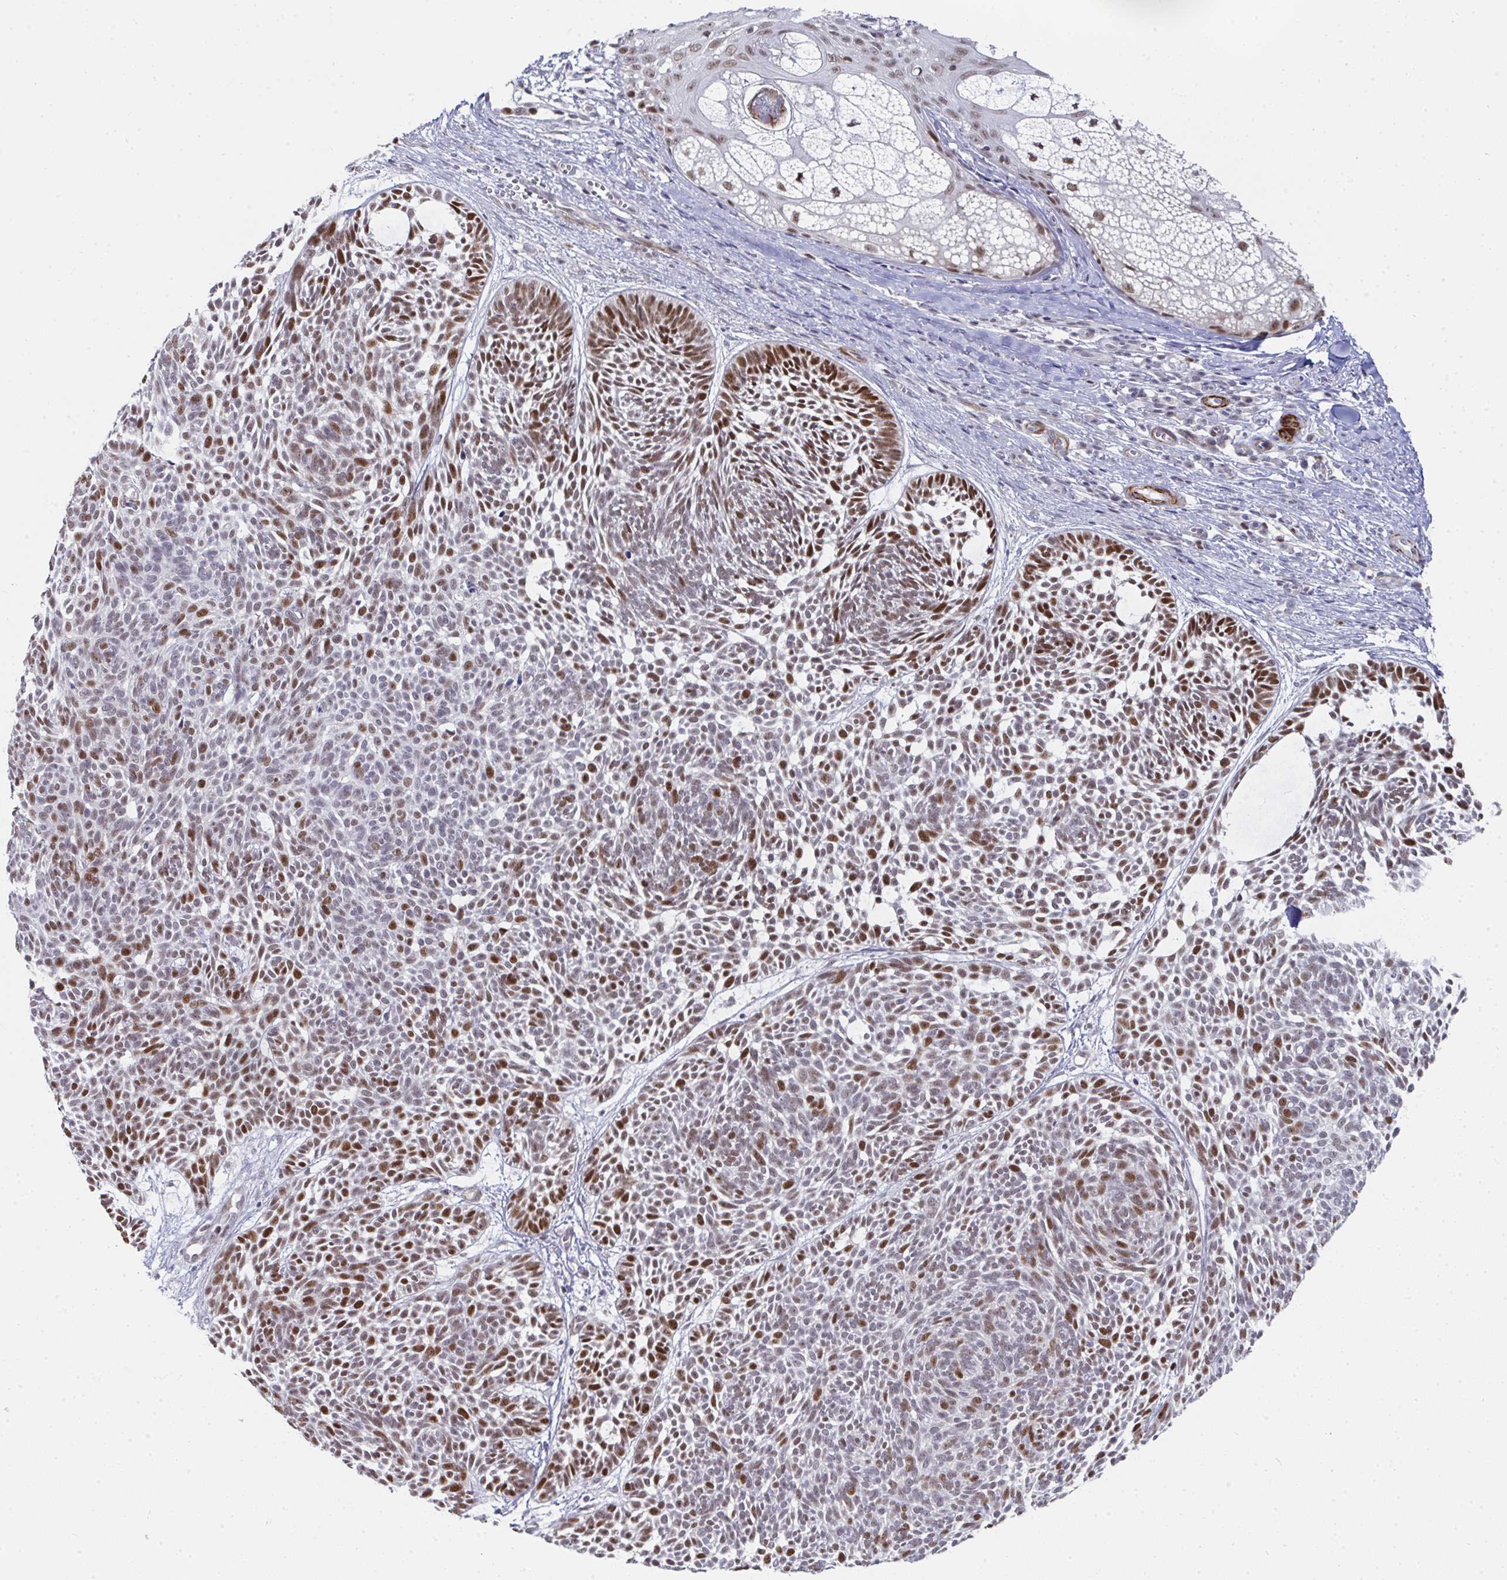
{"staining": {"intensity": "moderate", "quantity": "25%-75%", "location": "nuclear"}, "tissue": "skin cancer", "cell_type": "Tumor cells", "image_type": "cancer", "snomed": [{"axis": "morphology", "description": "Basal cell carcinoma"}, {"axis": "topography", "description": "Skin"}, {"axis": "topography", "description": "Skin of trunk"}], "caption": "This is an image of IHC staining of skin cancer (basal cell carcinoma), which shows moderate expression in the nuclear of tumor cells.", "gene": "GINS2", "patient": {"sex": "male", "age": 74}}